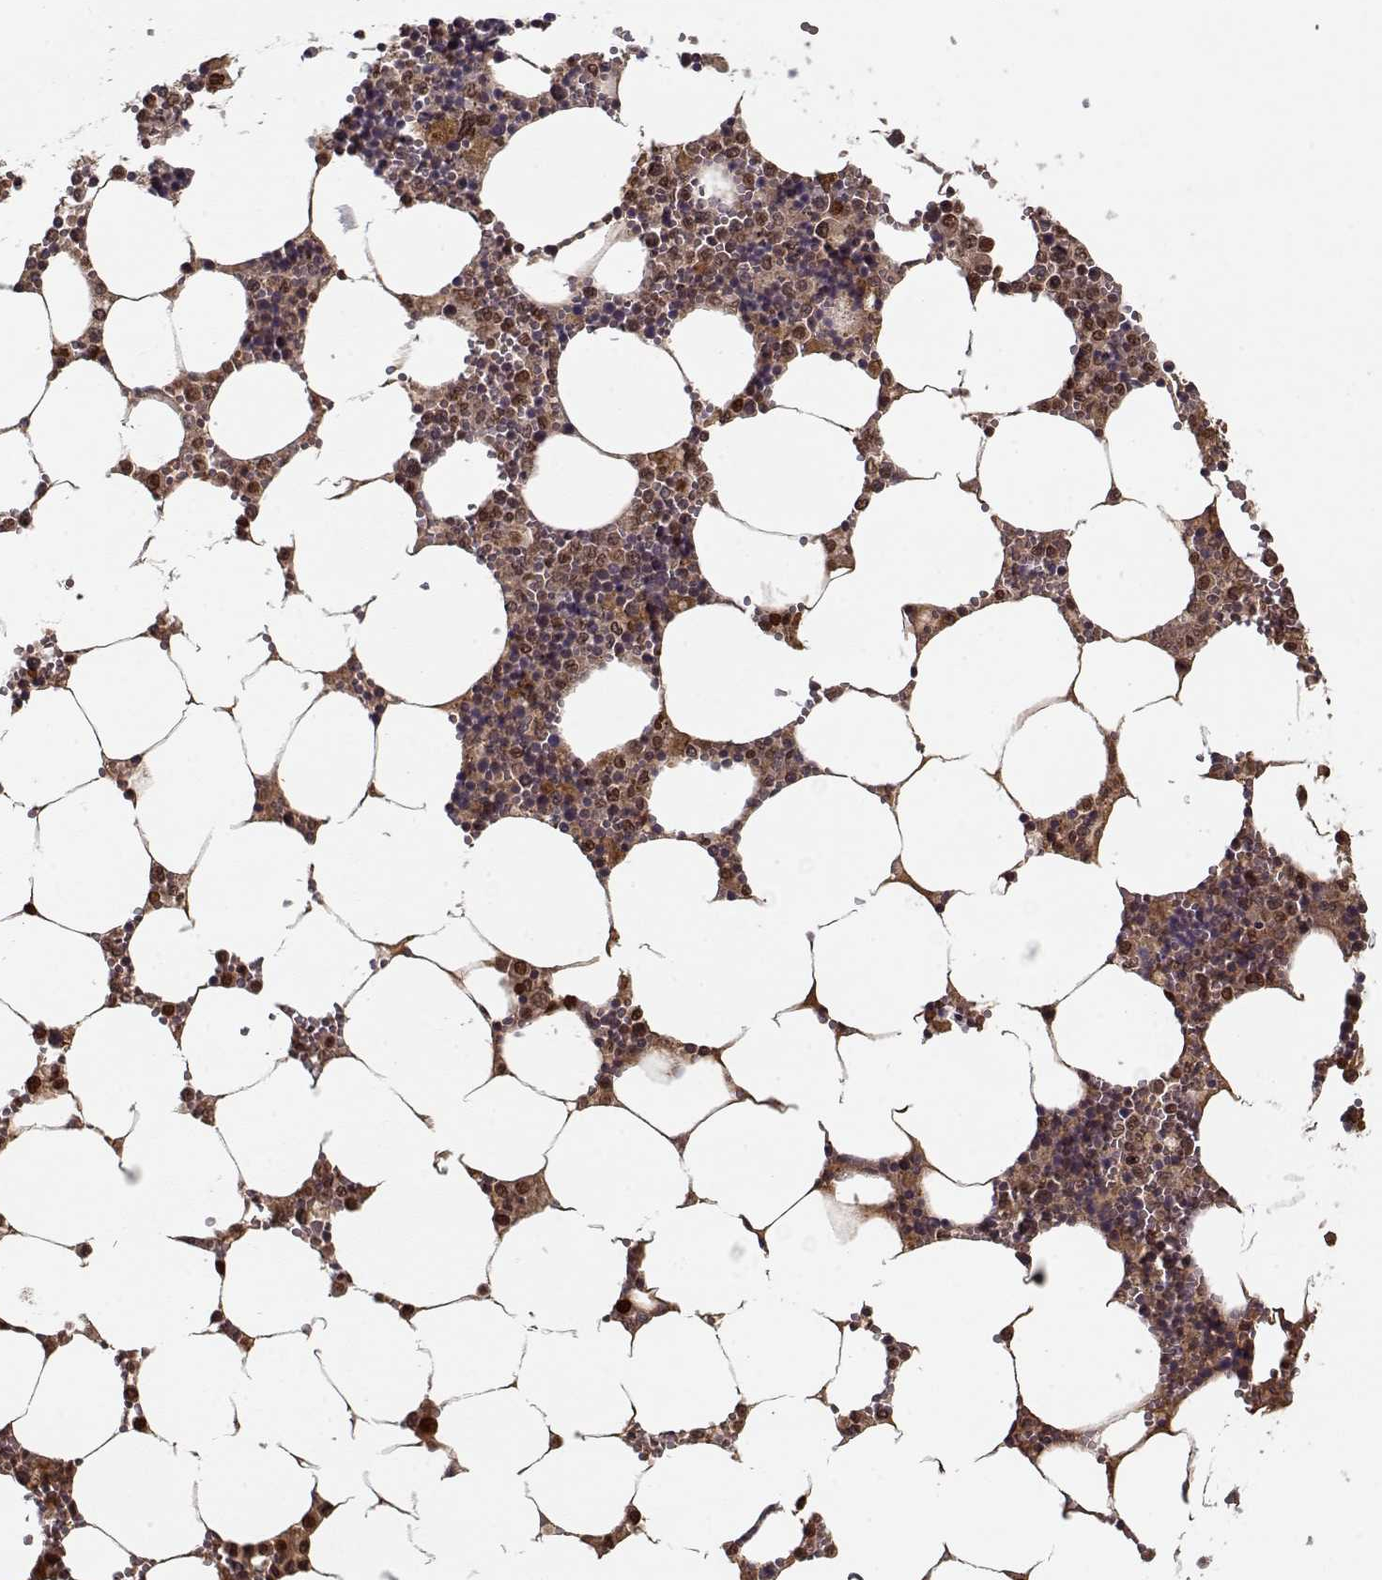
{"staining": {"intensity": "negative", "quantity": "none", "location": "none"}, "tissue": "bone marrow", "cell_type": "Hematopoietic cells", "image_type": "normal", "snomed": [{"axis": "morphology", "description": "Normal tissue, NOS"}, {"axis": "topography", "description": "Bone marrow"}], "caption": "DAB (3,3'-diaminobenzidine) immunohistochemical staining of benign bone marrow exhibits no significant expression in hematopoietic cells.", "gene": "AFM", "patient": {"sex": "male", "age": 54}}